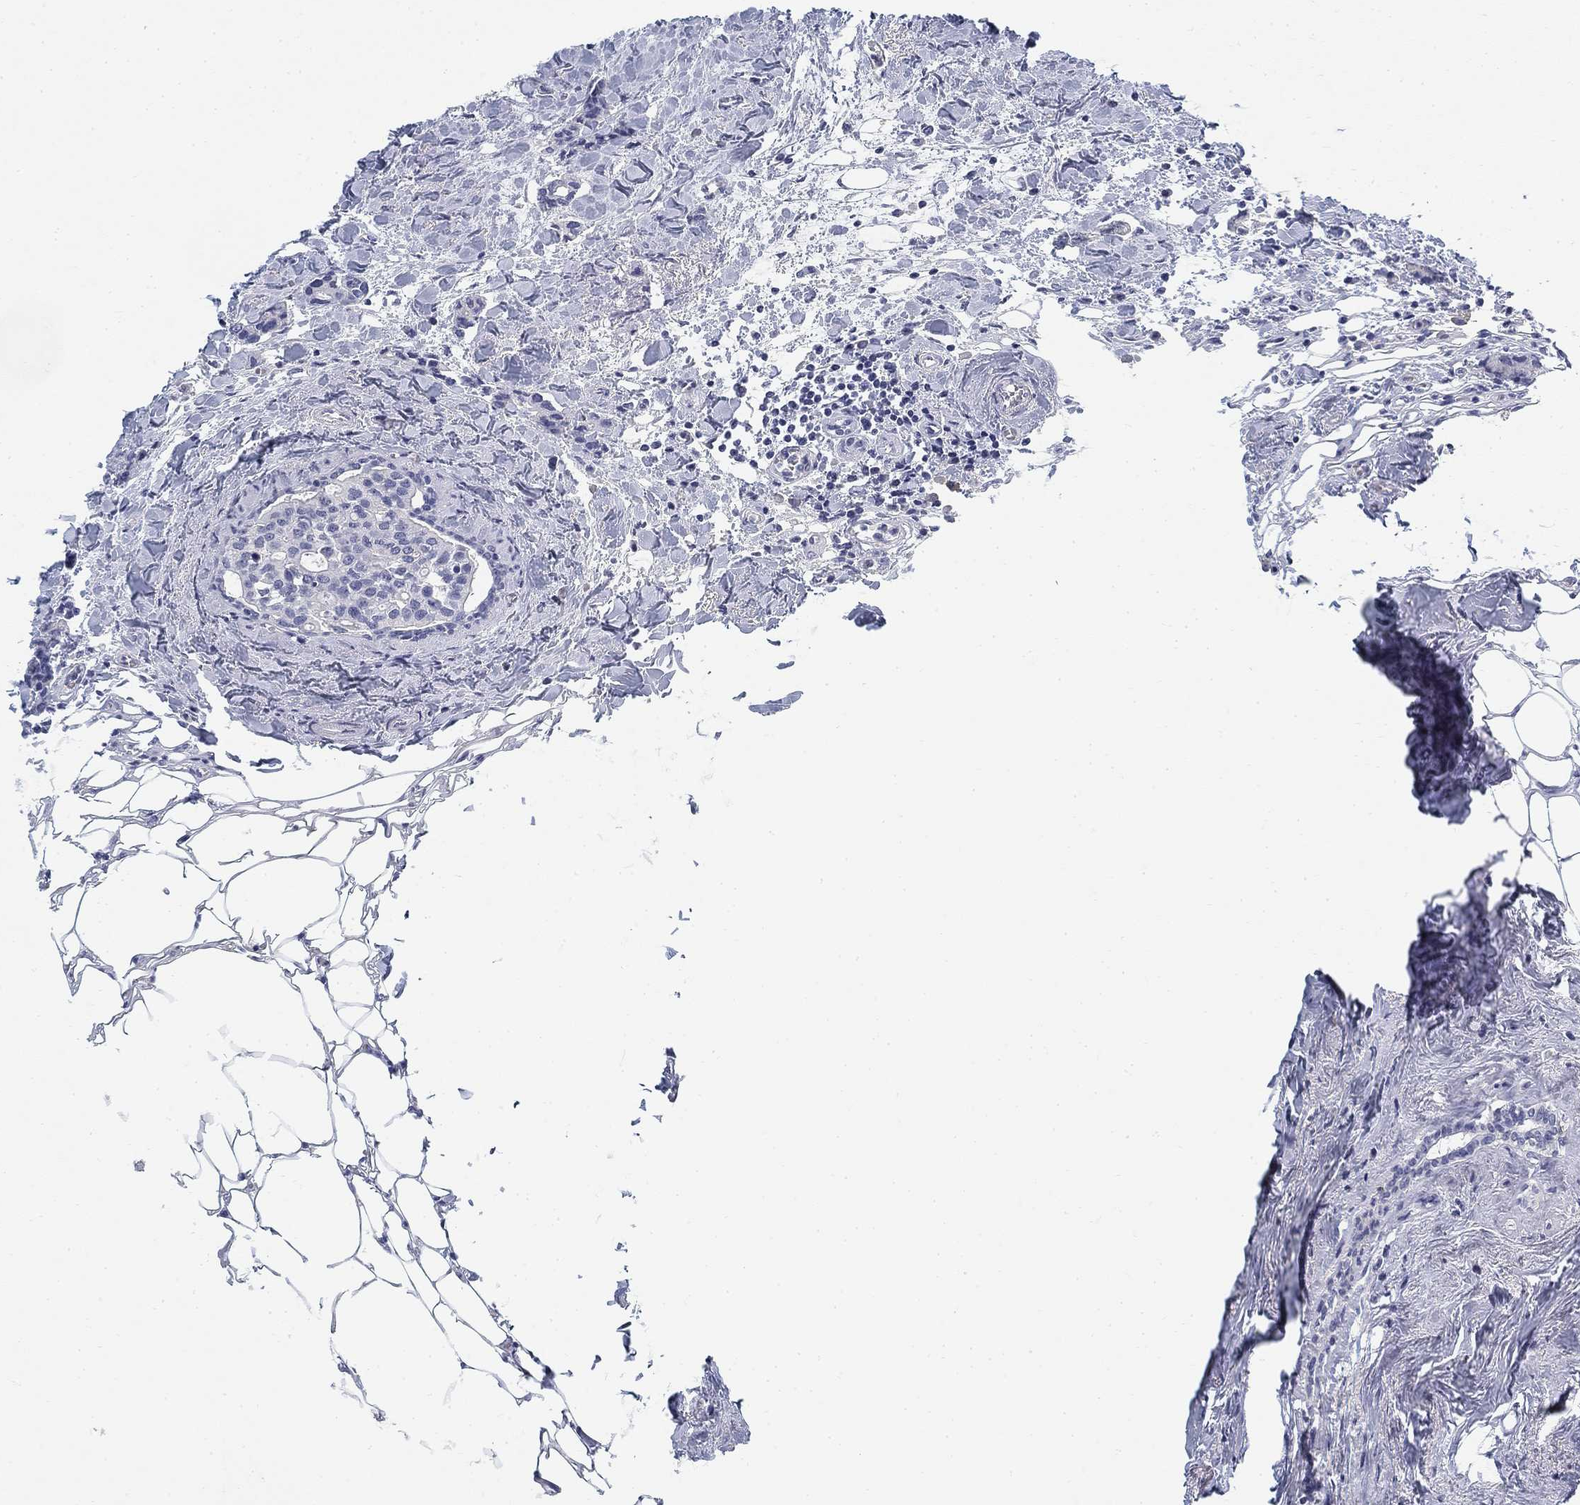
{"staining": {"intensity": "negative", "quantity": "none", "location": "none"}, "tissue": "breast cancer", "cell_type": "Tumor cells", "image_type": "cancer", "snomed": [{"axis": "morphology", "description": "Duct carcinoma"}, {"axis": "topography", "description": "Breast"}], "caption": "A micrograph of breast infiltrating ductal carcinoma stained for a protein shows no brown staining in tumor cells. (DAB (3,3'-diaminobenzidine) immunohistochemistry with hematoxylin counter stain).", "gene": "SLC2A5", "patient": {"sex": "female", "age": 83}}